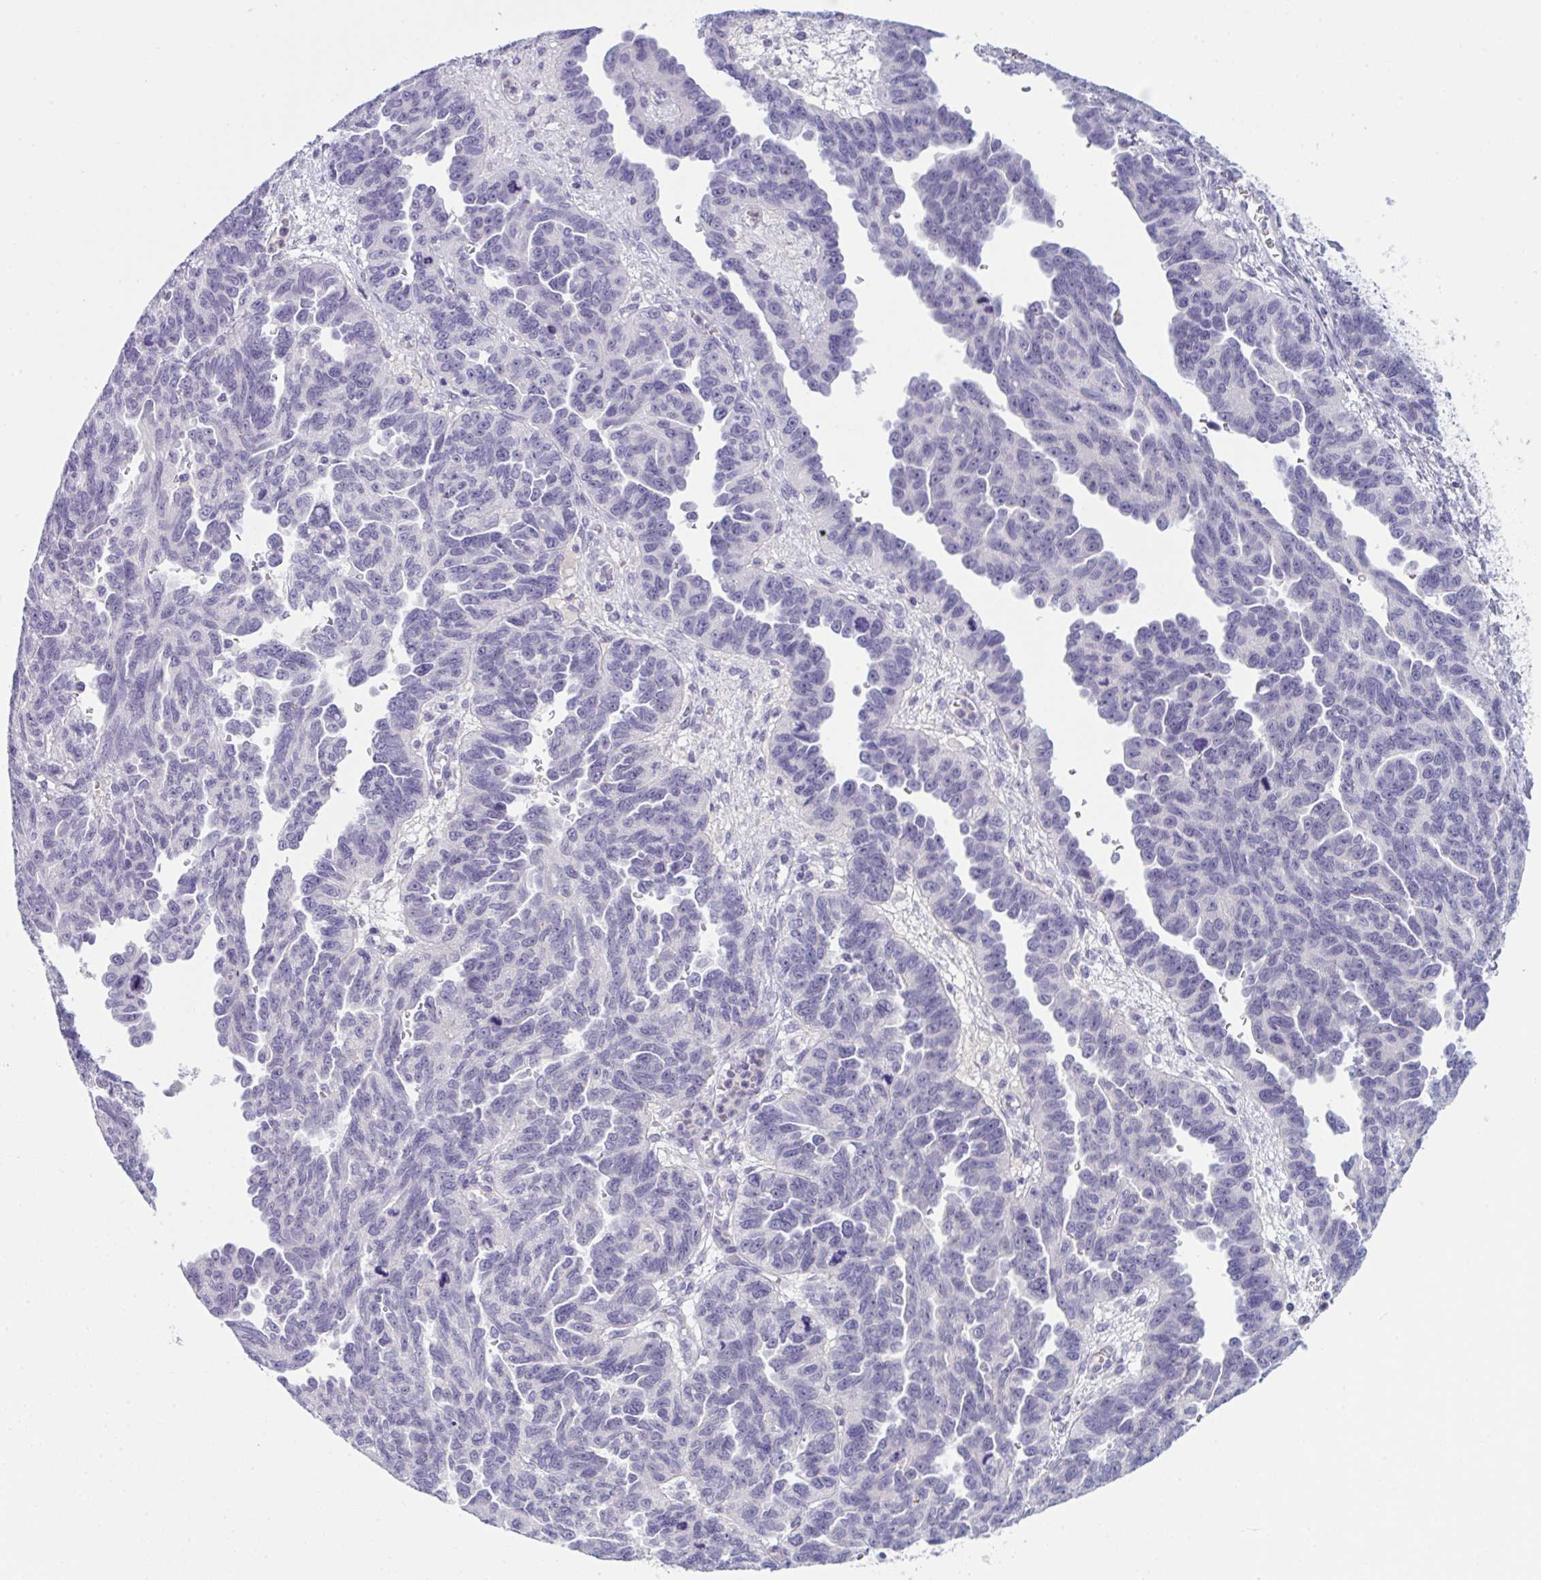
{"staining": {"intensity": "negative", "quantity": "none", "location": "none"}, "tissue": "ovarian cancer", "cell_type": "Tumor cells", "image_type": "cancer", "snomed": [{"axis": "morphology", "description": "Cystadenocarcinoma, serous, NOS"}, {"axis": "topography", "description": "Ovary"}], "caption": "This image is of ovarian cancer stained with immunohistochemistry (IHC) to label a protein in brown with the nuclei are counter-stained blue. There is no expression in tumor cells.", "gene": "WNT9B", "patient": {"sex": "female", "age": 64}}